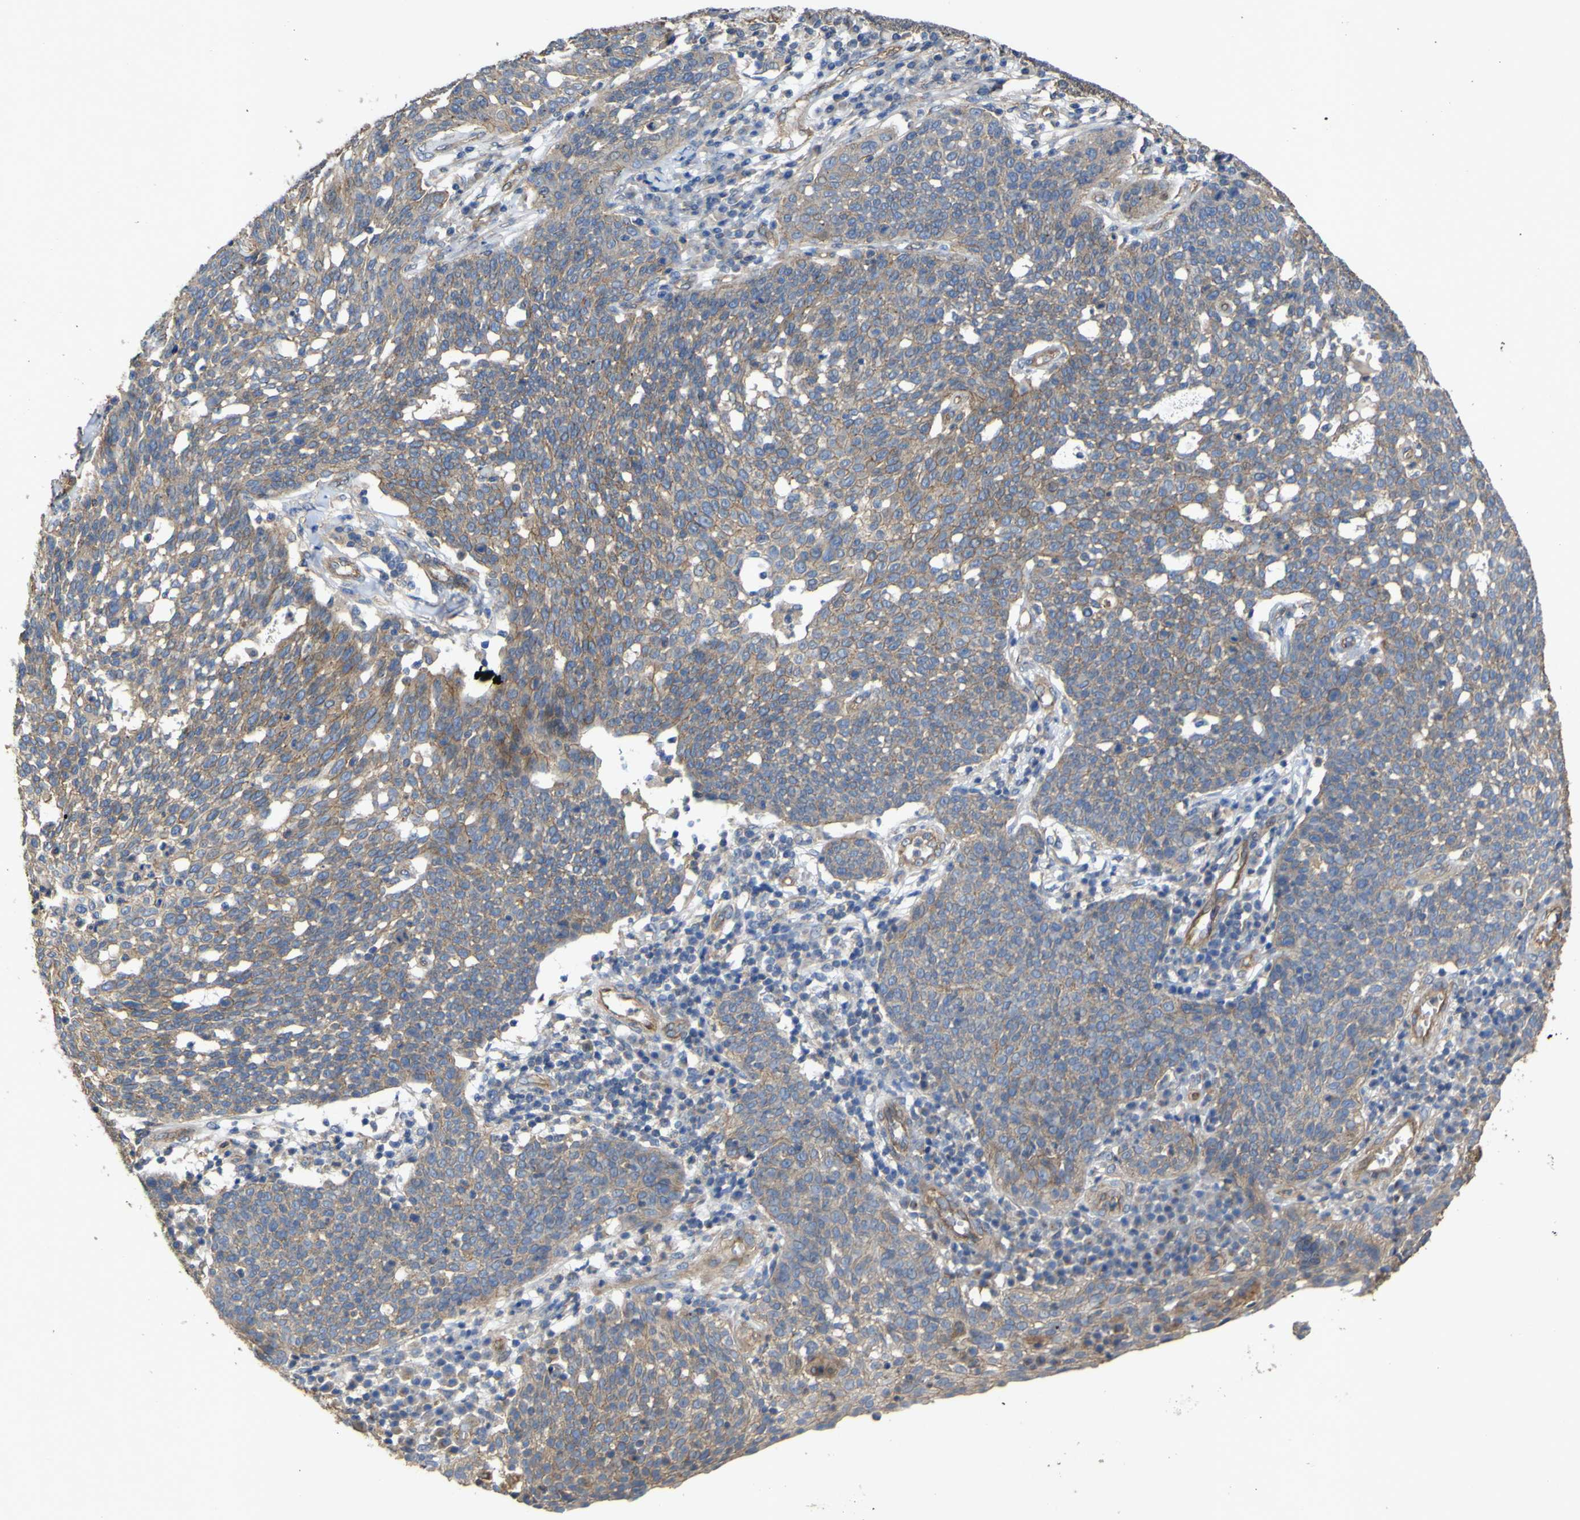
{"staining": {"intensity": "weak", "quantity": ">75%", "location": "cytoplasmic/membranous"}, "tissue": "cervical cancer", "cell_type": "Tumor cells", "image_type": "cancer", "snomed": [{"axis": "morphology", "description": "Squamous cell carcinoma, NOS"}, {"axis": "topography", "description": "Cervix"}], "caption": "The image demonstrates immunohistochemical staining of cervical squamous cell carcinoma. There is weak cytoplasmic/membranous expression is appreciated in about >75% of tumor cells.", "gene": "TNFSF15", "patient": {"sex": "female", "age": 34}}